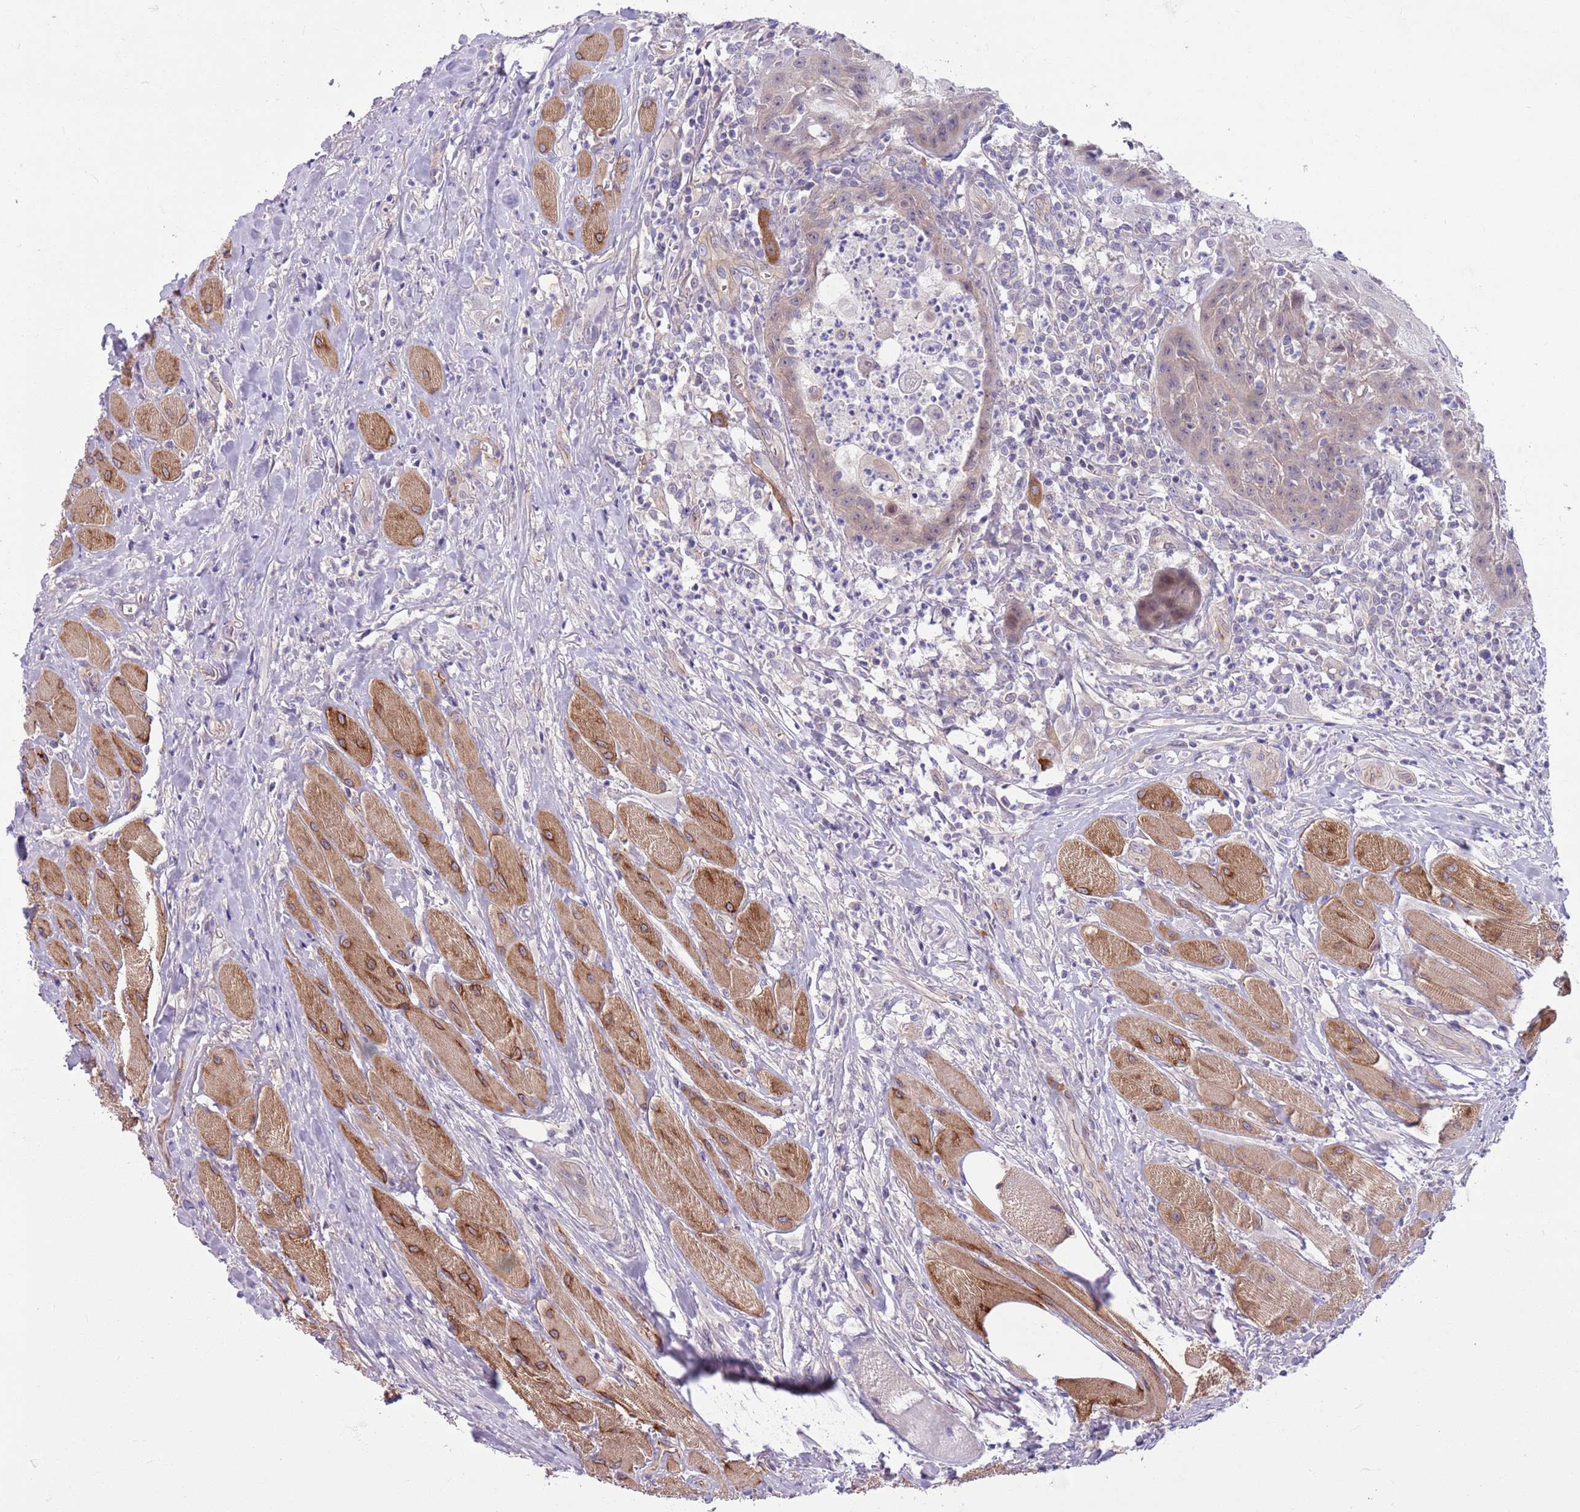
{"staining": {"intensity": "weak", "quantity": "<25%", "location": "cytoplasmic/membranous"}, "tissue": "head and neck cancer", "cell_type": "Tumor cells", "image_type": "cancer", "snomed": [{"axis": "morphology", "description": "Normal tissue, NOS"}, {"axis": "morphology", "description": "Squamous cell carcinoma, NOS"}, {"axis": "topography", "description": "Oral tissue"}, {"axis": "topography", "description": "Head-Neck"}], "caption": "Head and neck cancer (squamous cell carcinoma) was stained to show a protein in brown. There is no significant expression in tumor cells.", "gene": "PARP8", "patient": {"sex": "female", "age": 70}}